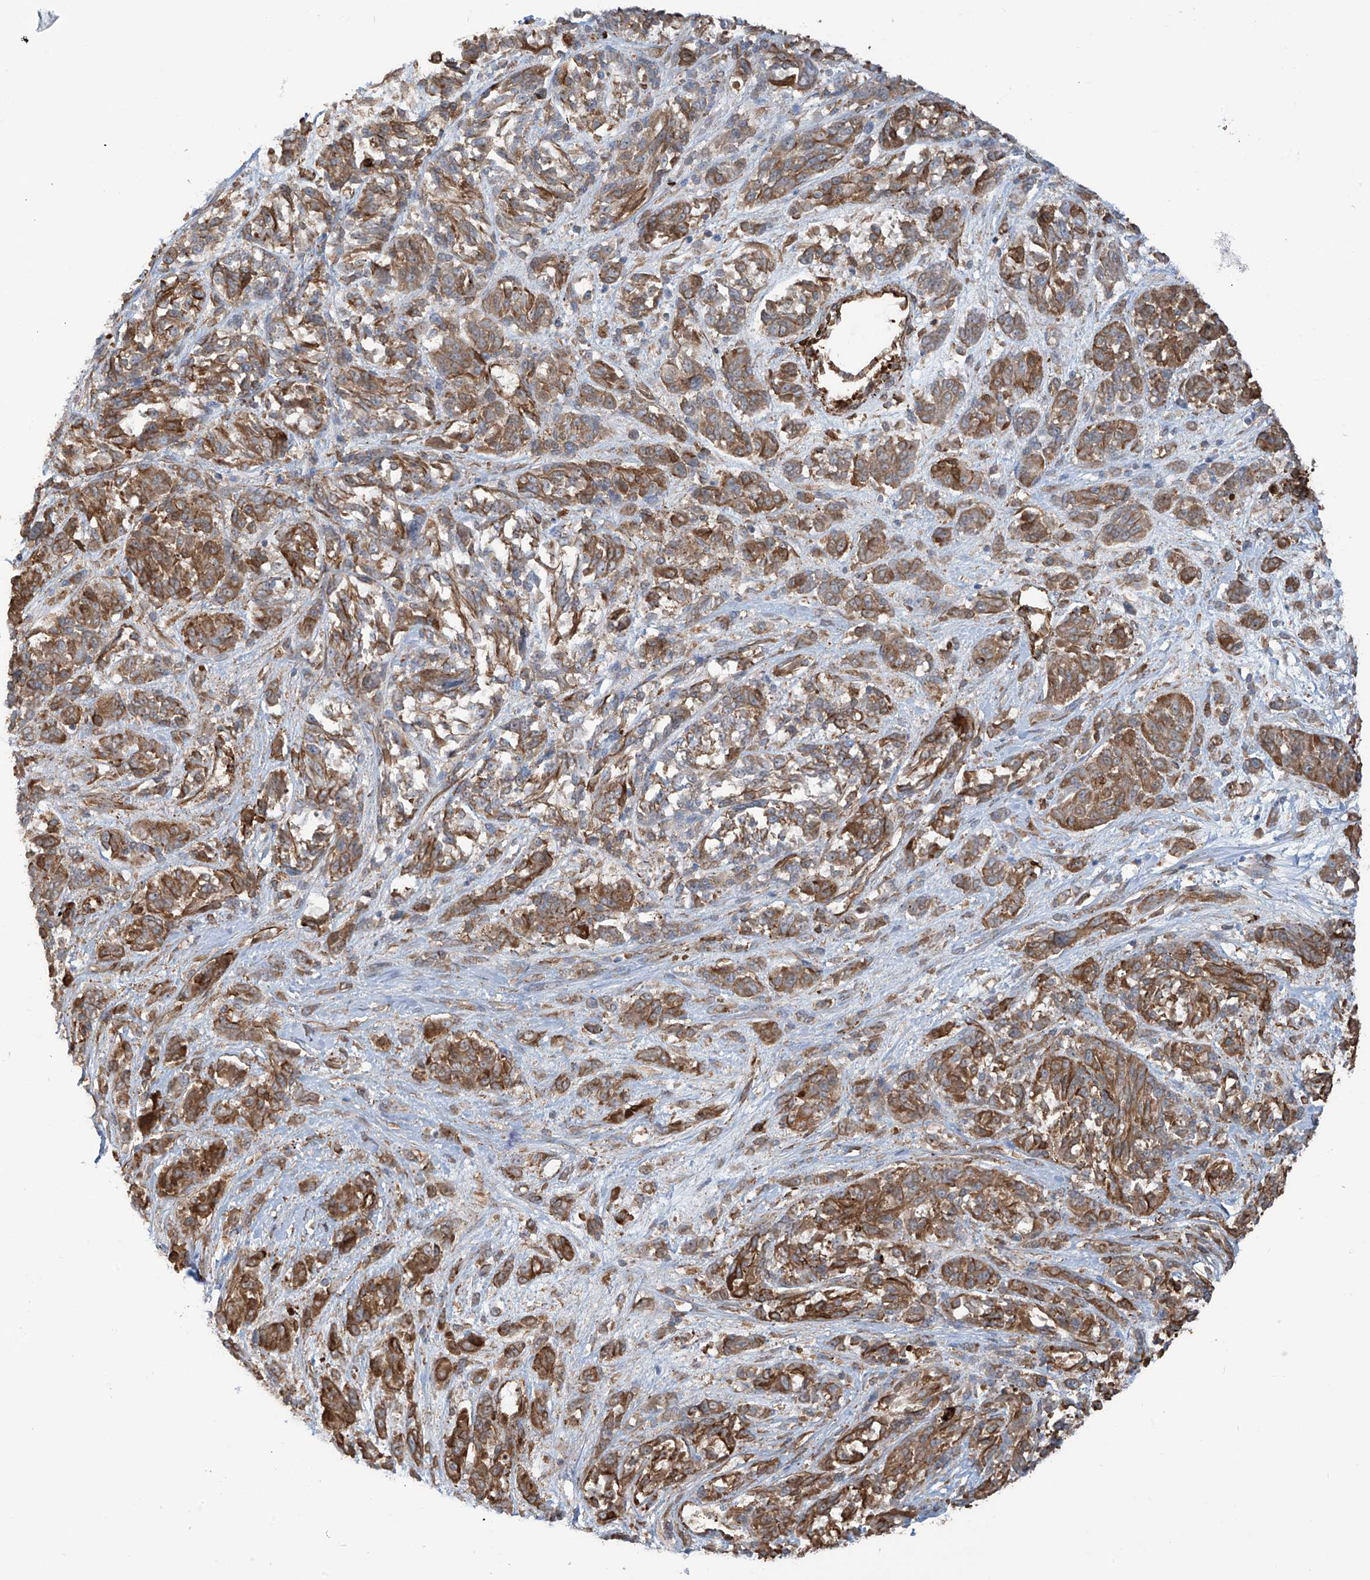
{"staining": {"intensity": "moderate", "quantity": ">75%", "location": "cytoplasmic/membranous"}, "tissue": "melanoma", "cell_type": "Tumor cells", "image_type": "cancer", "snomed": [{"axis": "morphology", "description": "Malignant melanoma, NOS"}, {"axis": "topography", "description": "Skin"}], "caption": "Immunohistochemistry photomicrograph of malignant melanoma stained for a protein (brown), which displays medium levels of moderate cytoplasmic/membranous staining in about >75% of tumor cells.", "gene": "SLC9A2", "patient": {"sex": "male", "age": 53}}